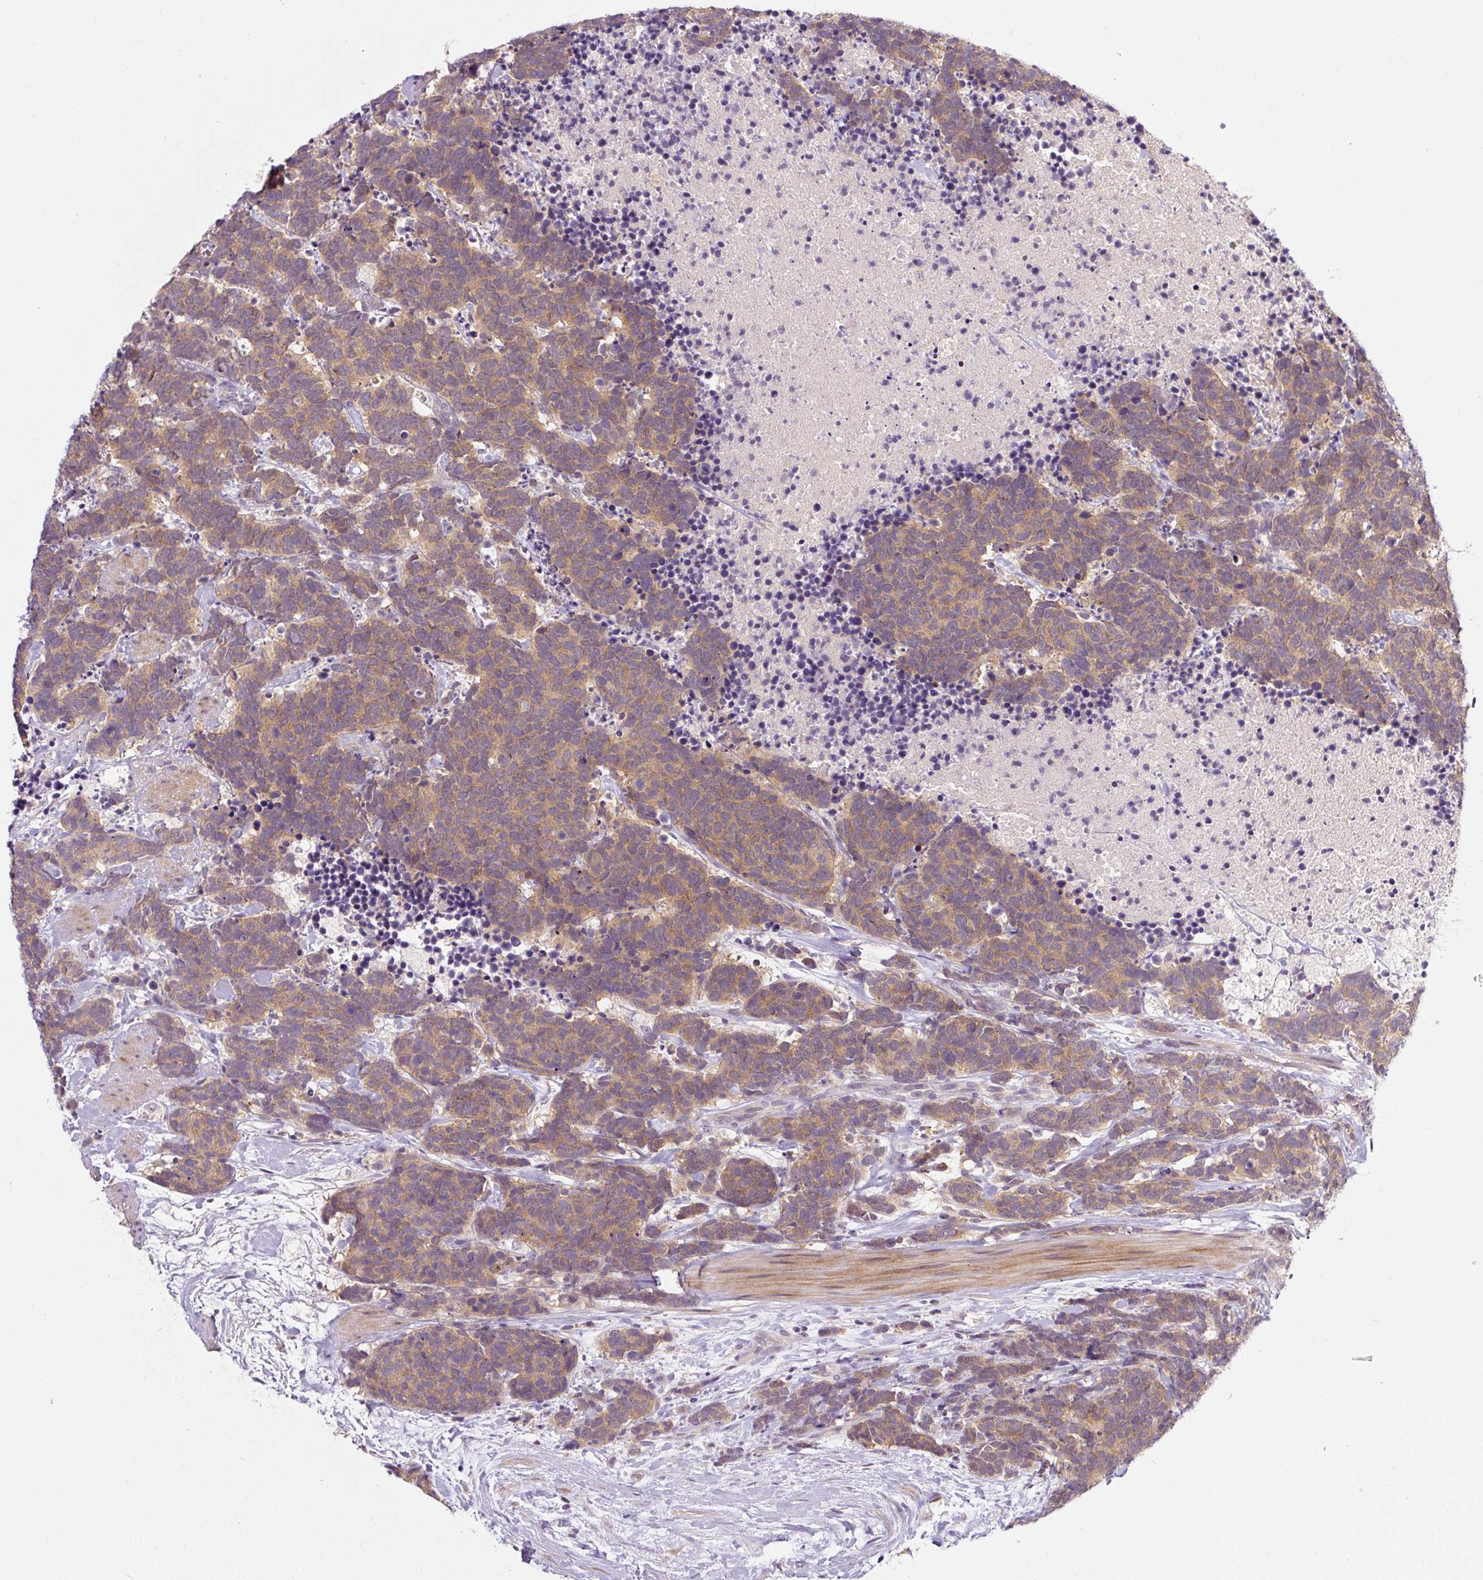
{"staining": {"intensity": "weak", "quantity": ">75%", "location": "cytoplasmic/membranous"}, "tissue": "carcinoid", "cell_type": "Tumor cells", "image_type": "cancer", "snomed": [{"axis": "morphology", "description": "Carcinoma, NOS"}, {"axis": "morphology", "description": "Carcinoid, malignant, NOS"}, {"axis": "topography", "description": "Prostate"}], "caption": "Carcinoma was stained to show a protein in brown. There is low levels of weak cytoplasmic/membranous expression in about >75% of tumor cells.", "gene": "PRKAA2", "patient": {"sex": "male", "age": 57}}